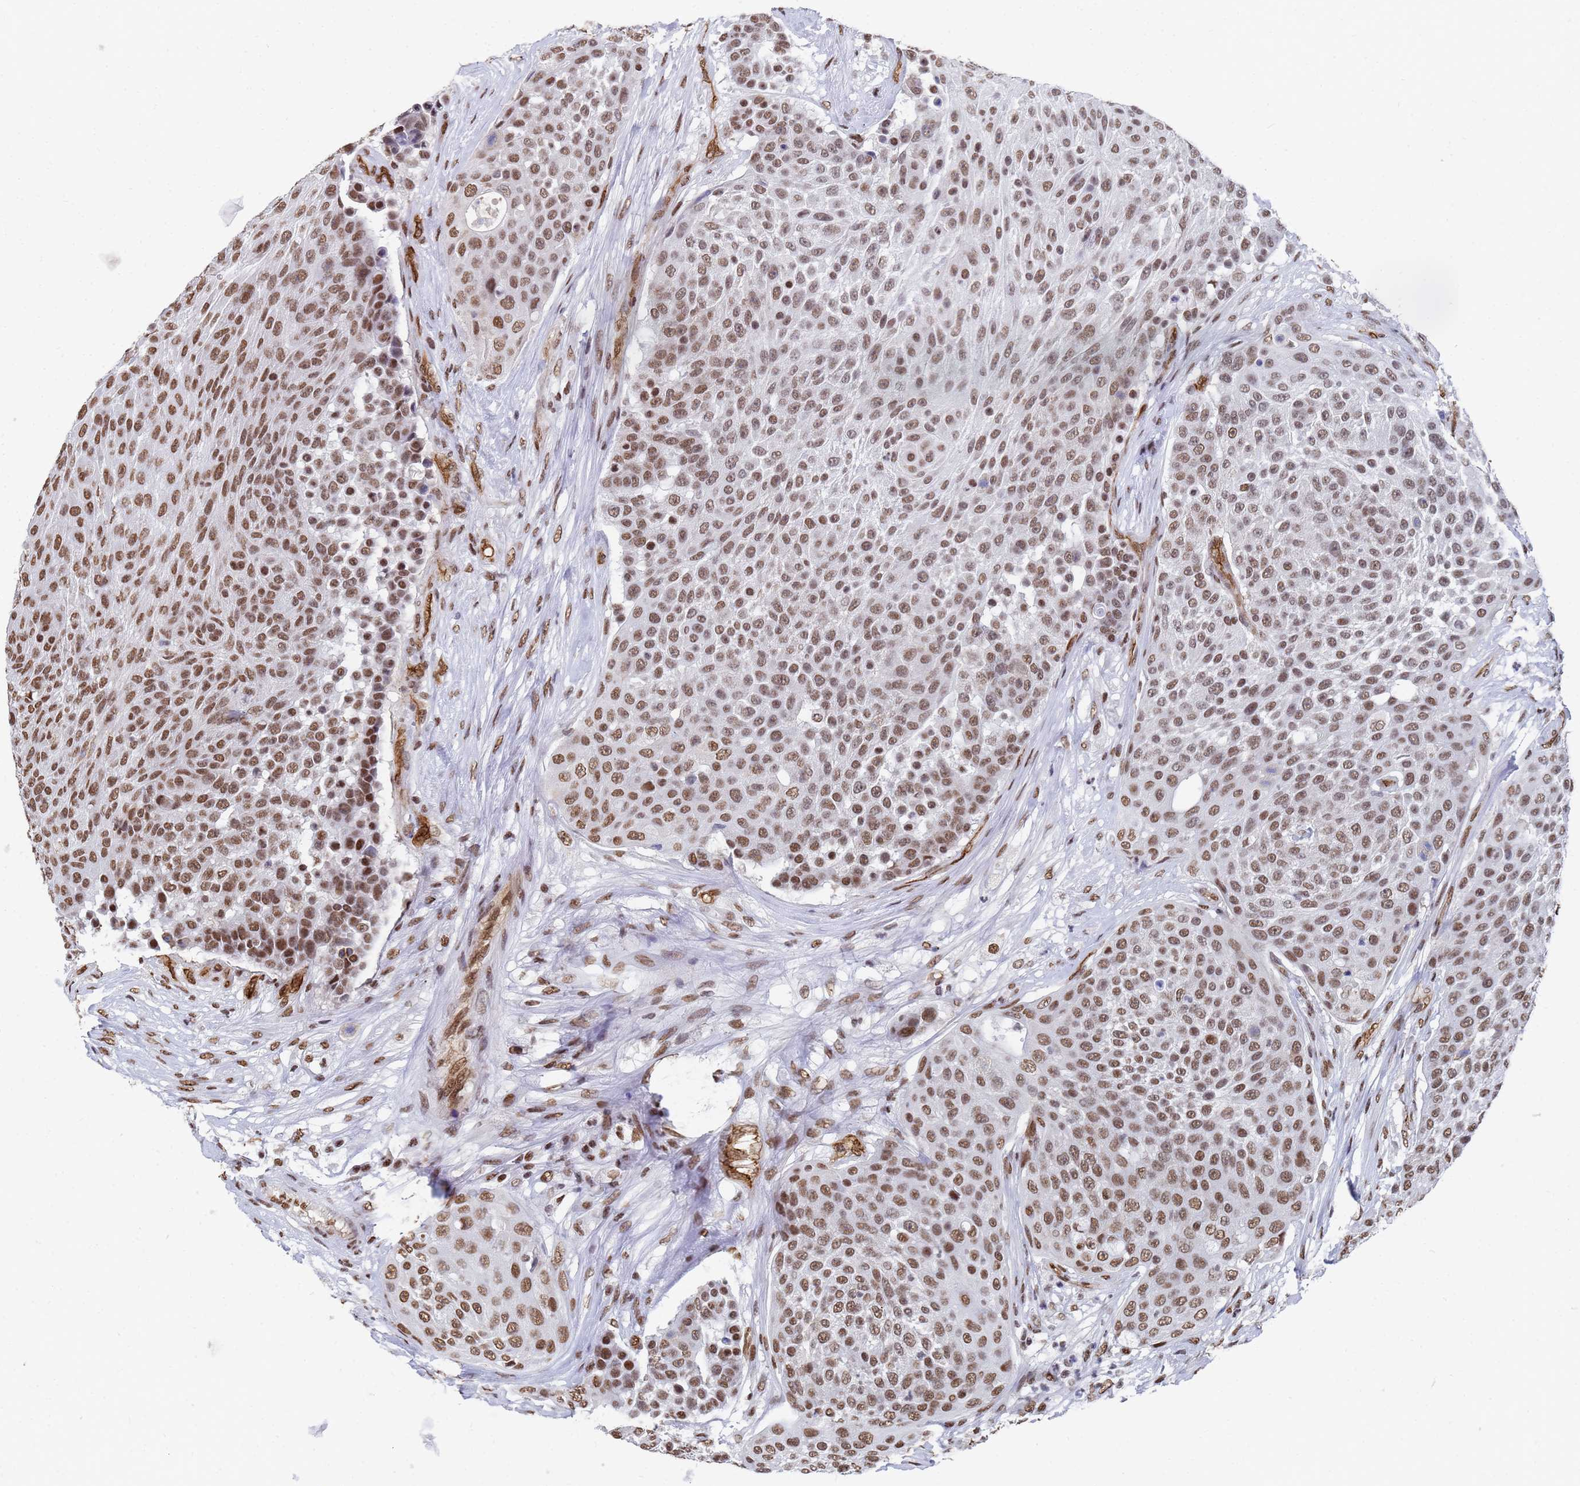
{"staining": {"intensity": "moderate", "quantity": ">75%", "location": "nuclear"}, "tissue": "urothelial cancer", "cell_type": "Tumor cells", "image_type": "cancer", "snomed": [{"axis": "morphology", "description": "Urothelial carcinoma, High grade"}, {"axis": "topography", "description": "Urinary bladder"}], "caption": "Immunohistochemistry histopathology image of human urothelial carcinoma (high-grade) stained for a protein (brown), which displays medium levels of moderate nuclear staining in about >75% of tumor cells.", "gene": "RAVER2", "patient": {"sex": "female", "age": 63}}